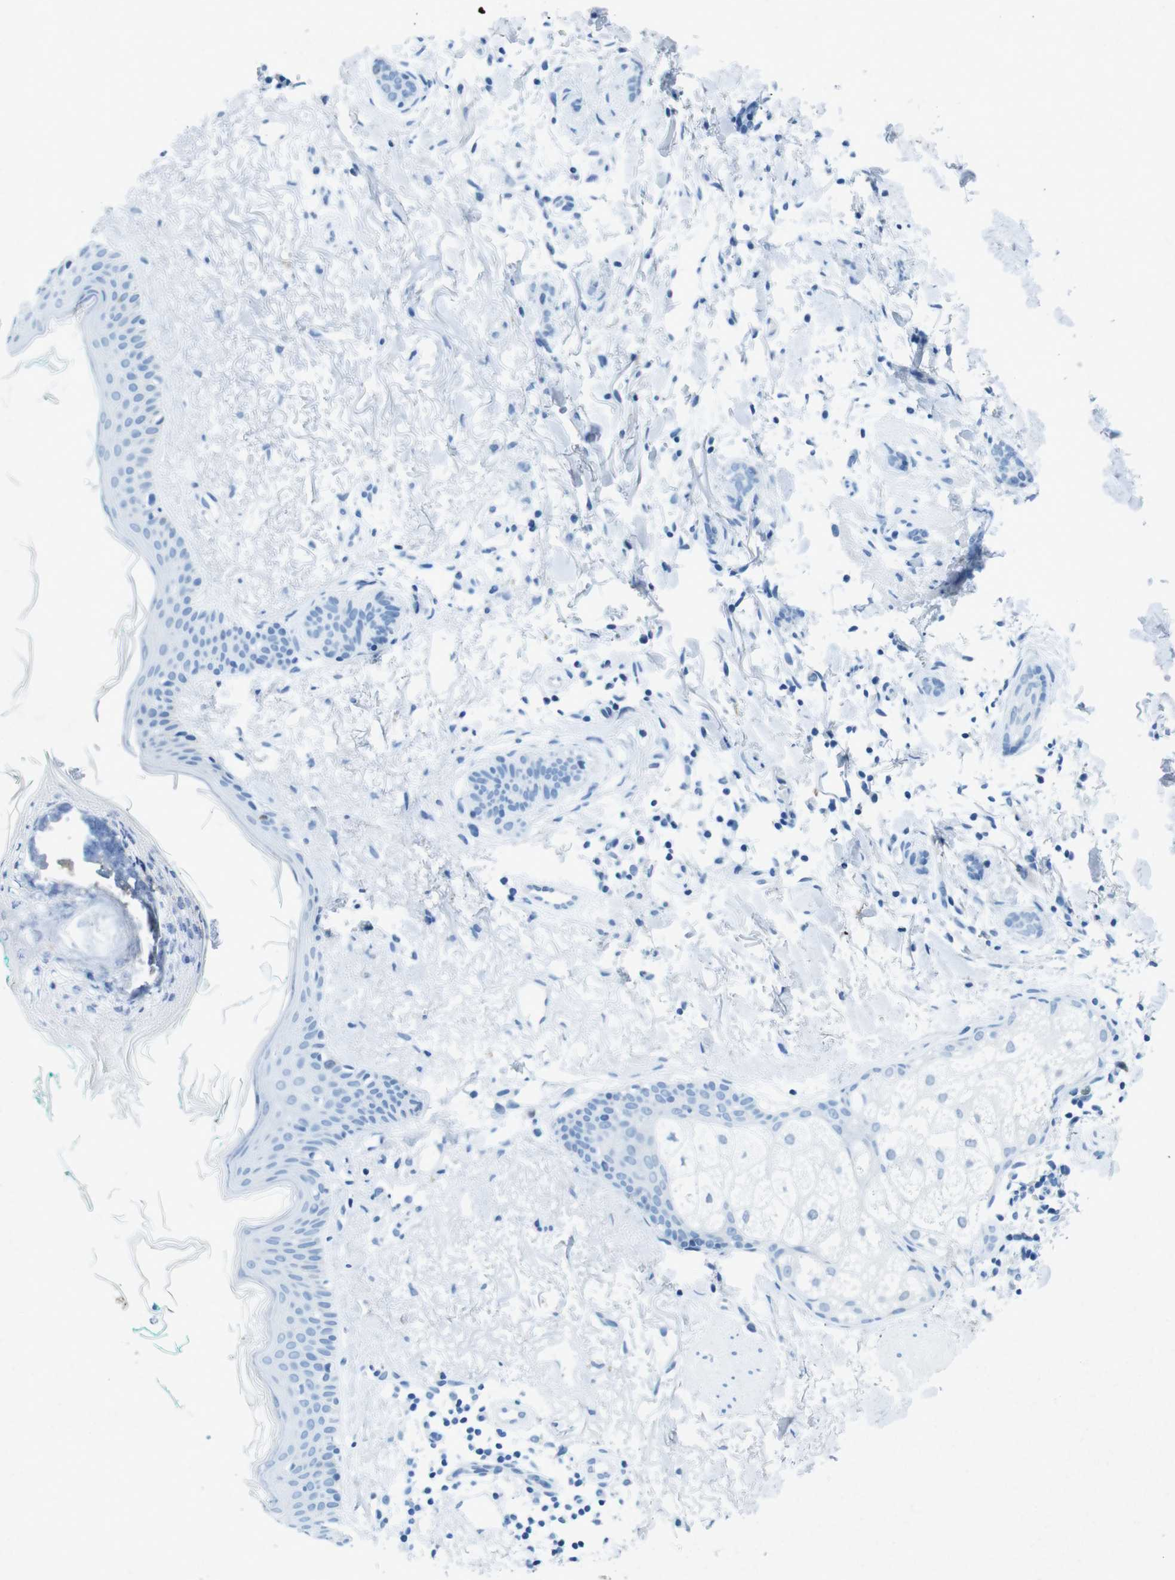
{"staining": {"intensity": "negative", "quantity": "none", "location": "none"}, "tissue": "skin cancer", "cell_type": "Tumor cells", "image_type": "cancer", "snomed": [{"axis": "morphology", "description": "Basal cell carcinoma"}, {"axis": "morphology", "description": "Adnexal tumor, benign"}, {"axis": "topography", "description": "Skin"}], "caption": "Tumor cells are negative for brown protein staining in skin cancer (basal cell carcinoma). Brightfield microscopy of IHC stained with DAB (3,3'-diaminobenzidine) (brown) and hematoxylin (blue), captured at high magnification.", "gene": "CTAG1B", "patient": {"sex": "female", "age": 42}}